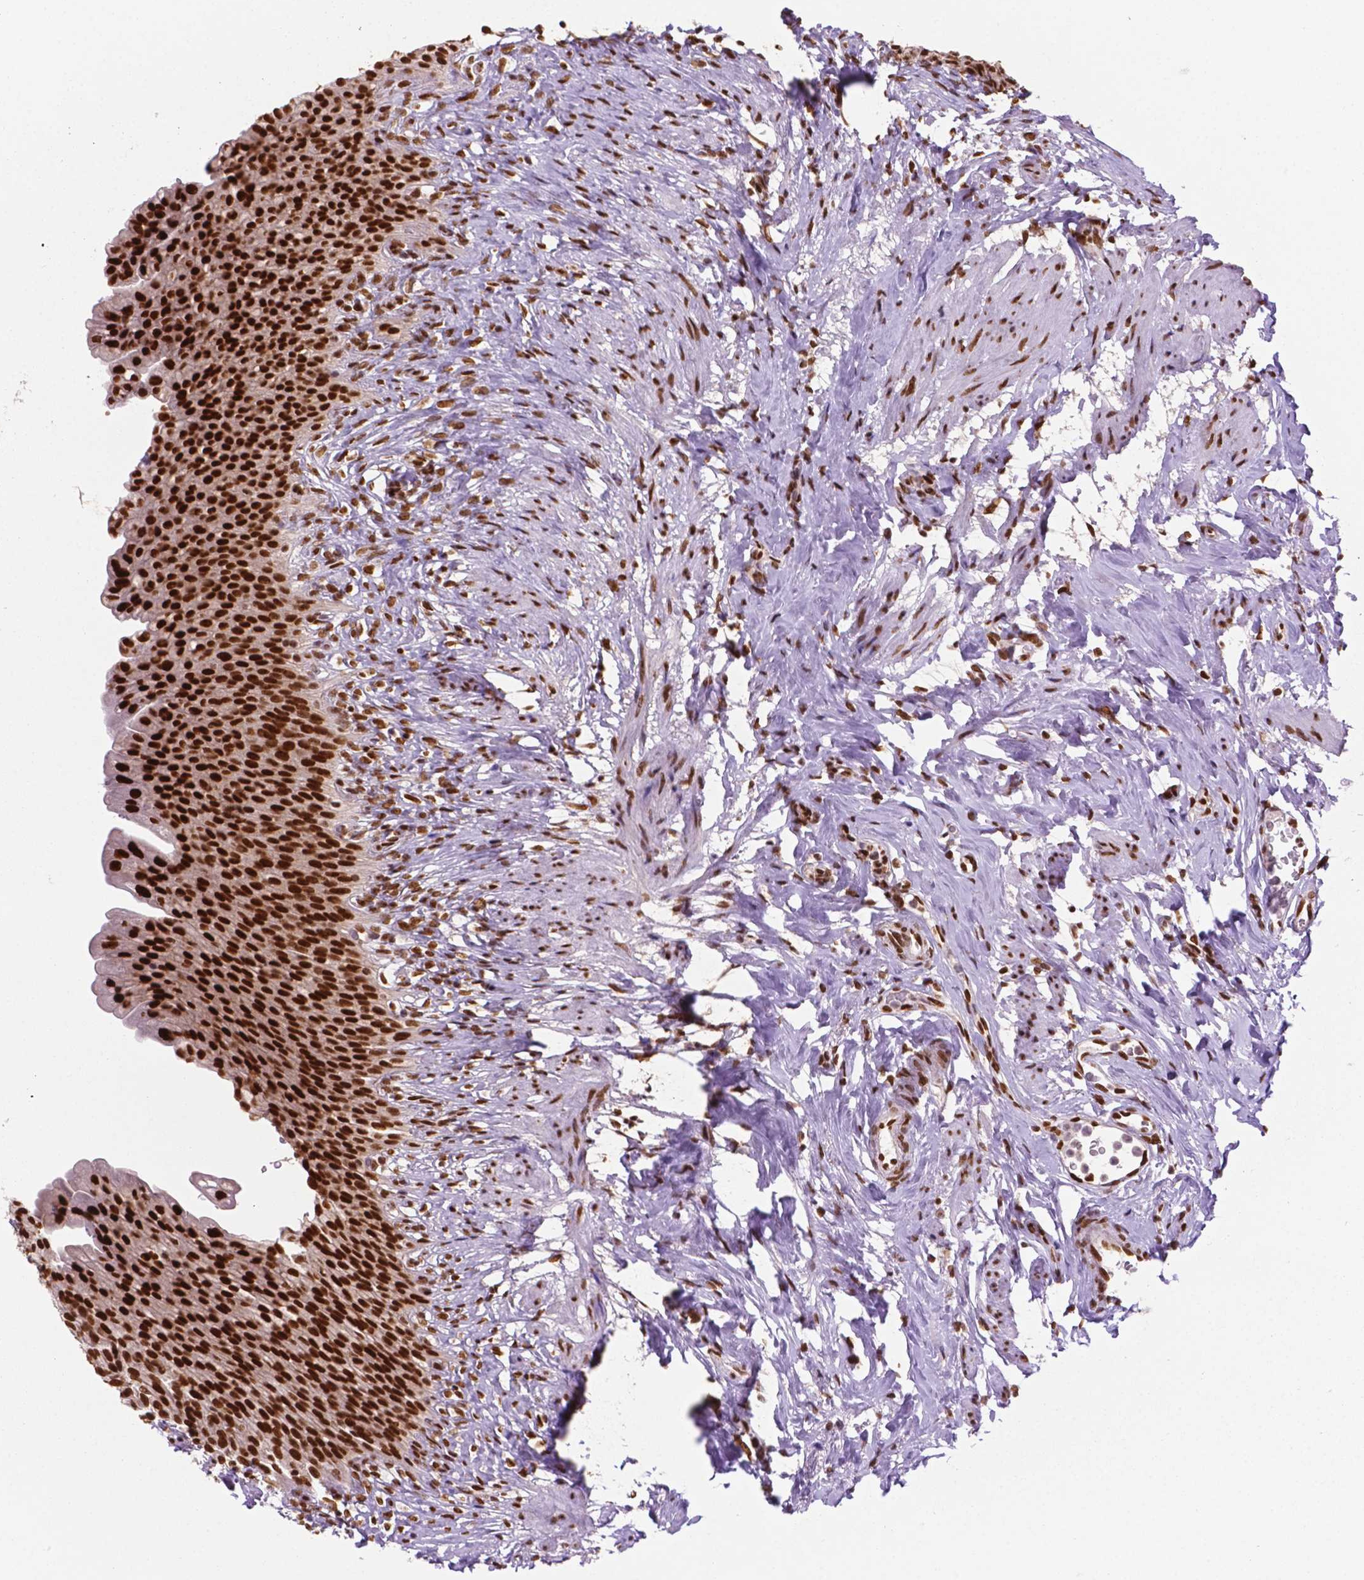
{"staining": {"intensity": "strong", "quantity": ">75%", "location": "nuclear"}, "tissue": "urinary bladder", "cell_type": "Urothelial cells", "image_type": "normal", "snomed": [{"axis": "morphology", "description": "Normal tissue, NOS"}, {"axis": "topography", "description": "Urinary bladder"}, {"axis": "topography", "description": "Prostate"}], "caption": "Brown immunohistochemical staining in benign urinary bladder shows strong nuclear expression in about >75% of urothelial cells. The staining is performed using DAB (3,3'-diaminobenzidine) brown chromogen to label protein expression. The nuclei are counter-stained blue using hematoxylin.", "gene": "MLH1", "patient": {"sex": "male", "age": 76}}